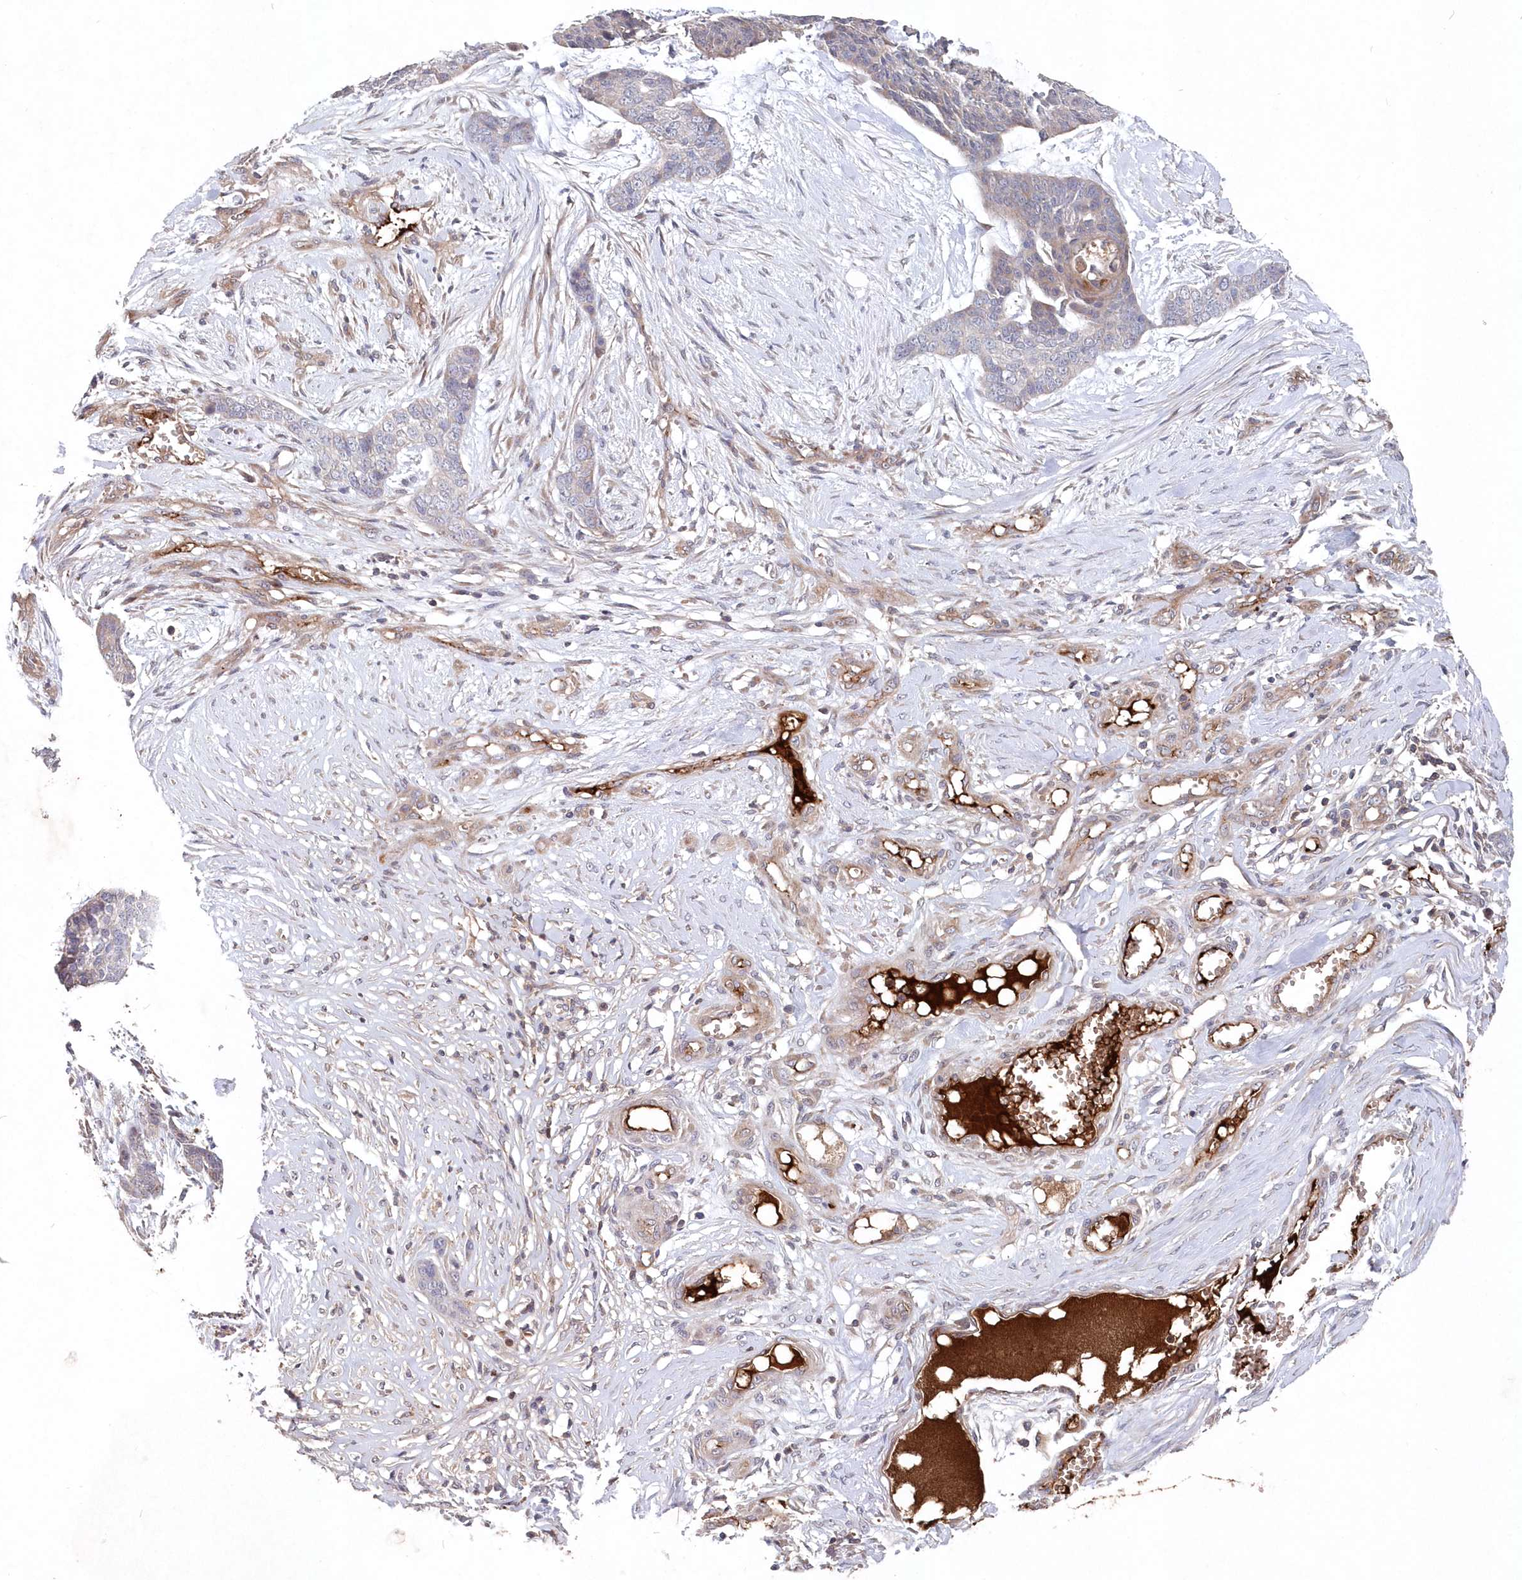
{"staining": {"intensity": "negative", "quantity": "none", "location": "none"}, "tissue": "skin cancer", "cell_type": "Tumor cells", "image_type": "cancer", "snomed": [{"axis": "morphology", "description": "Basal cell carcinoma"}, {"axis": "topography", "description": "Skin"}], "caption": "This is an immunohistochemistry image of human basal cell carcinoma (skin). There is no positivity in tumor cells.", "gene": "ABHD14B", "patient": {"sex": "female", "age": 64}}